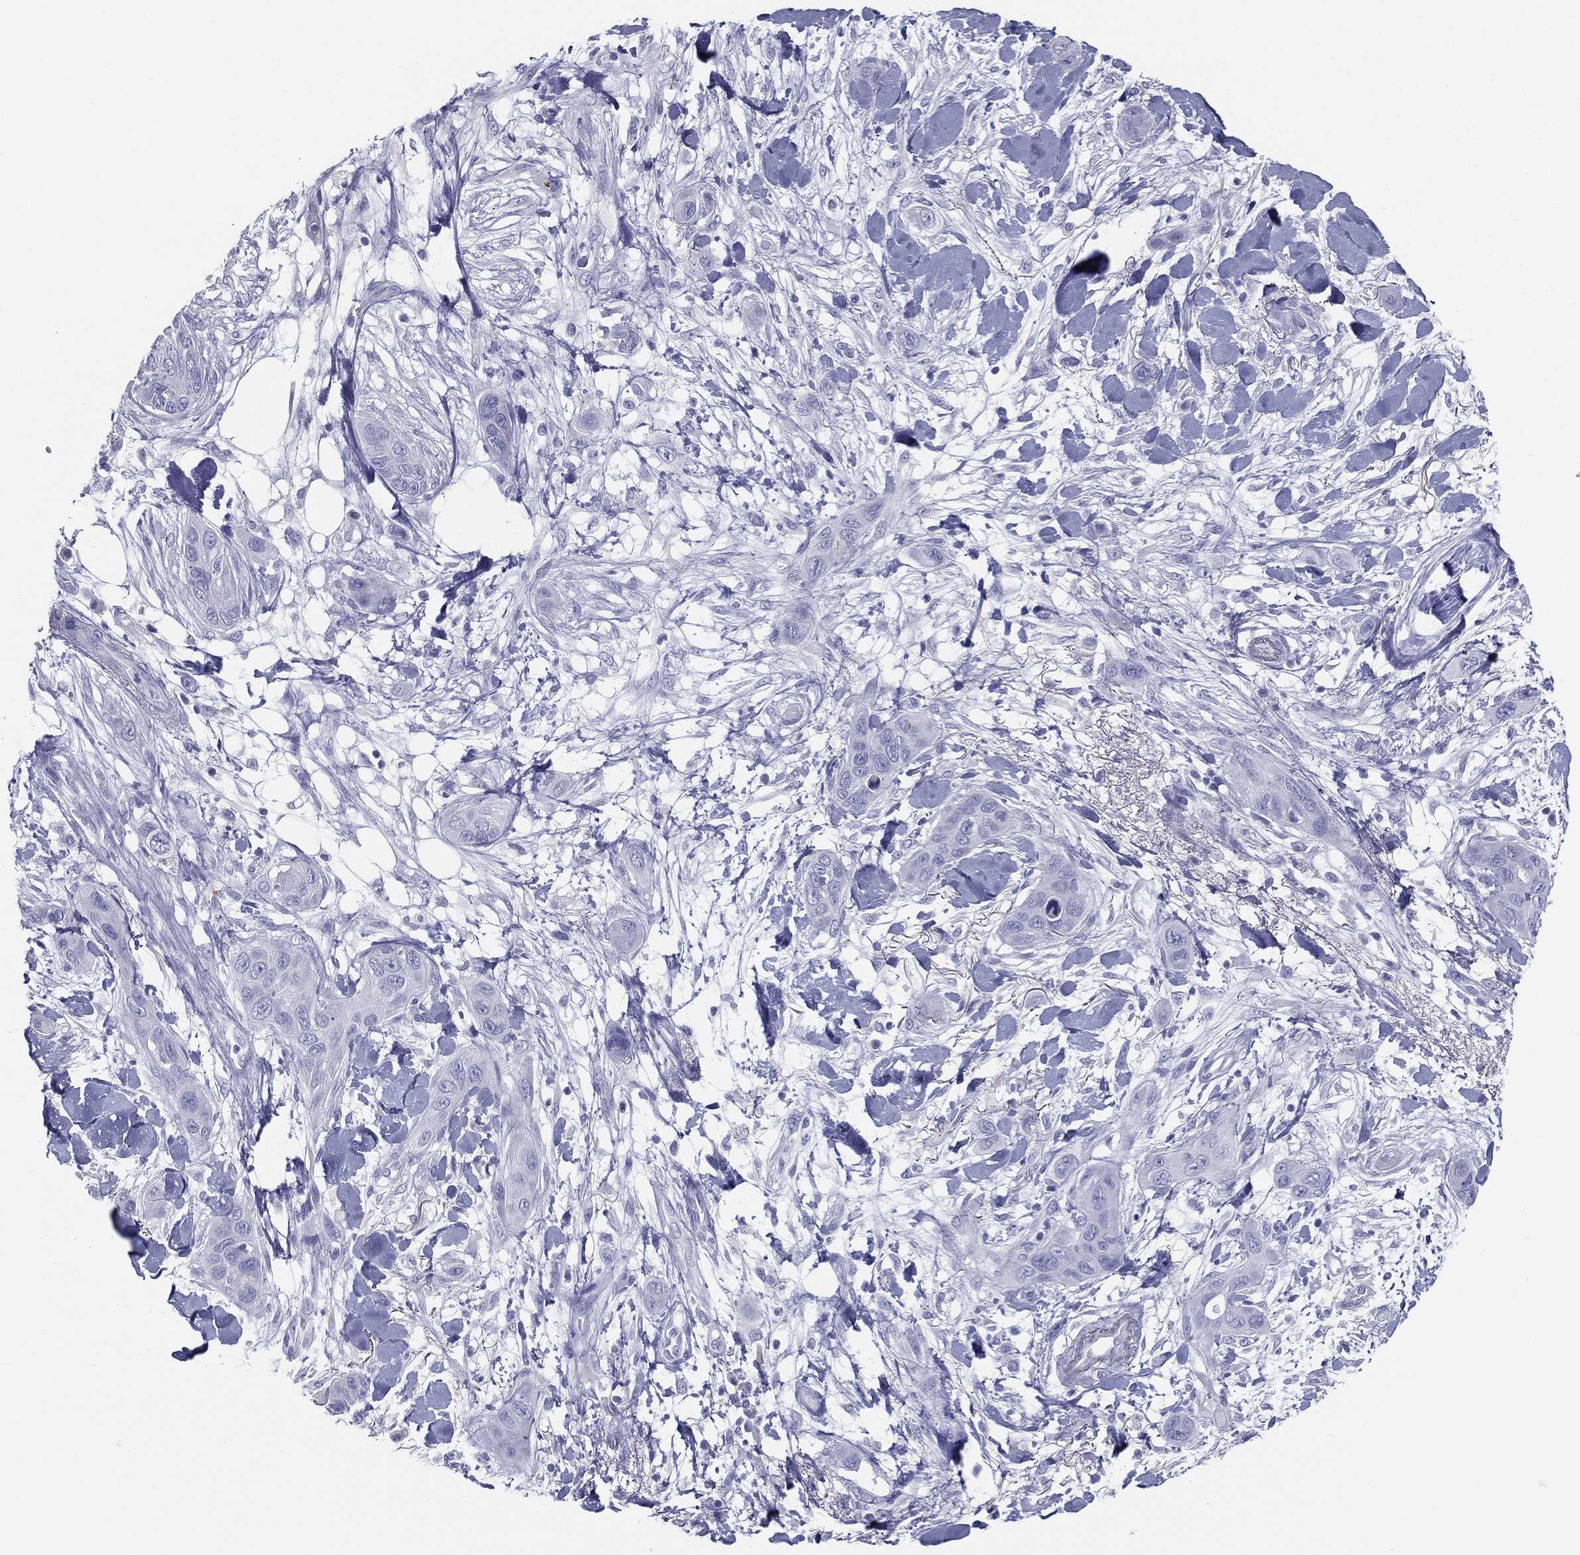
{"staining": {"intensity": "negative", "quantity": "none", "location": "none"}, "tissue": "skin cancer", "cell_type": "Tumor cells", "image_type": "cancer", "snomed": [{"axis": "morphology", "description": "Squamous cell carcinoma, NOS"}, {"axis": "topography", "description": "Skin"}], "caption": "A histopathology image of human skin cancer (squamous cell carcinoma) is negative for staining in tumor cells.", "gene": "STS", "patient": {"sex": "male", "age": 78}}